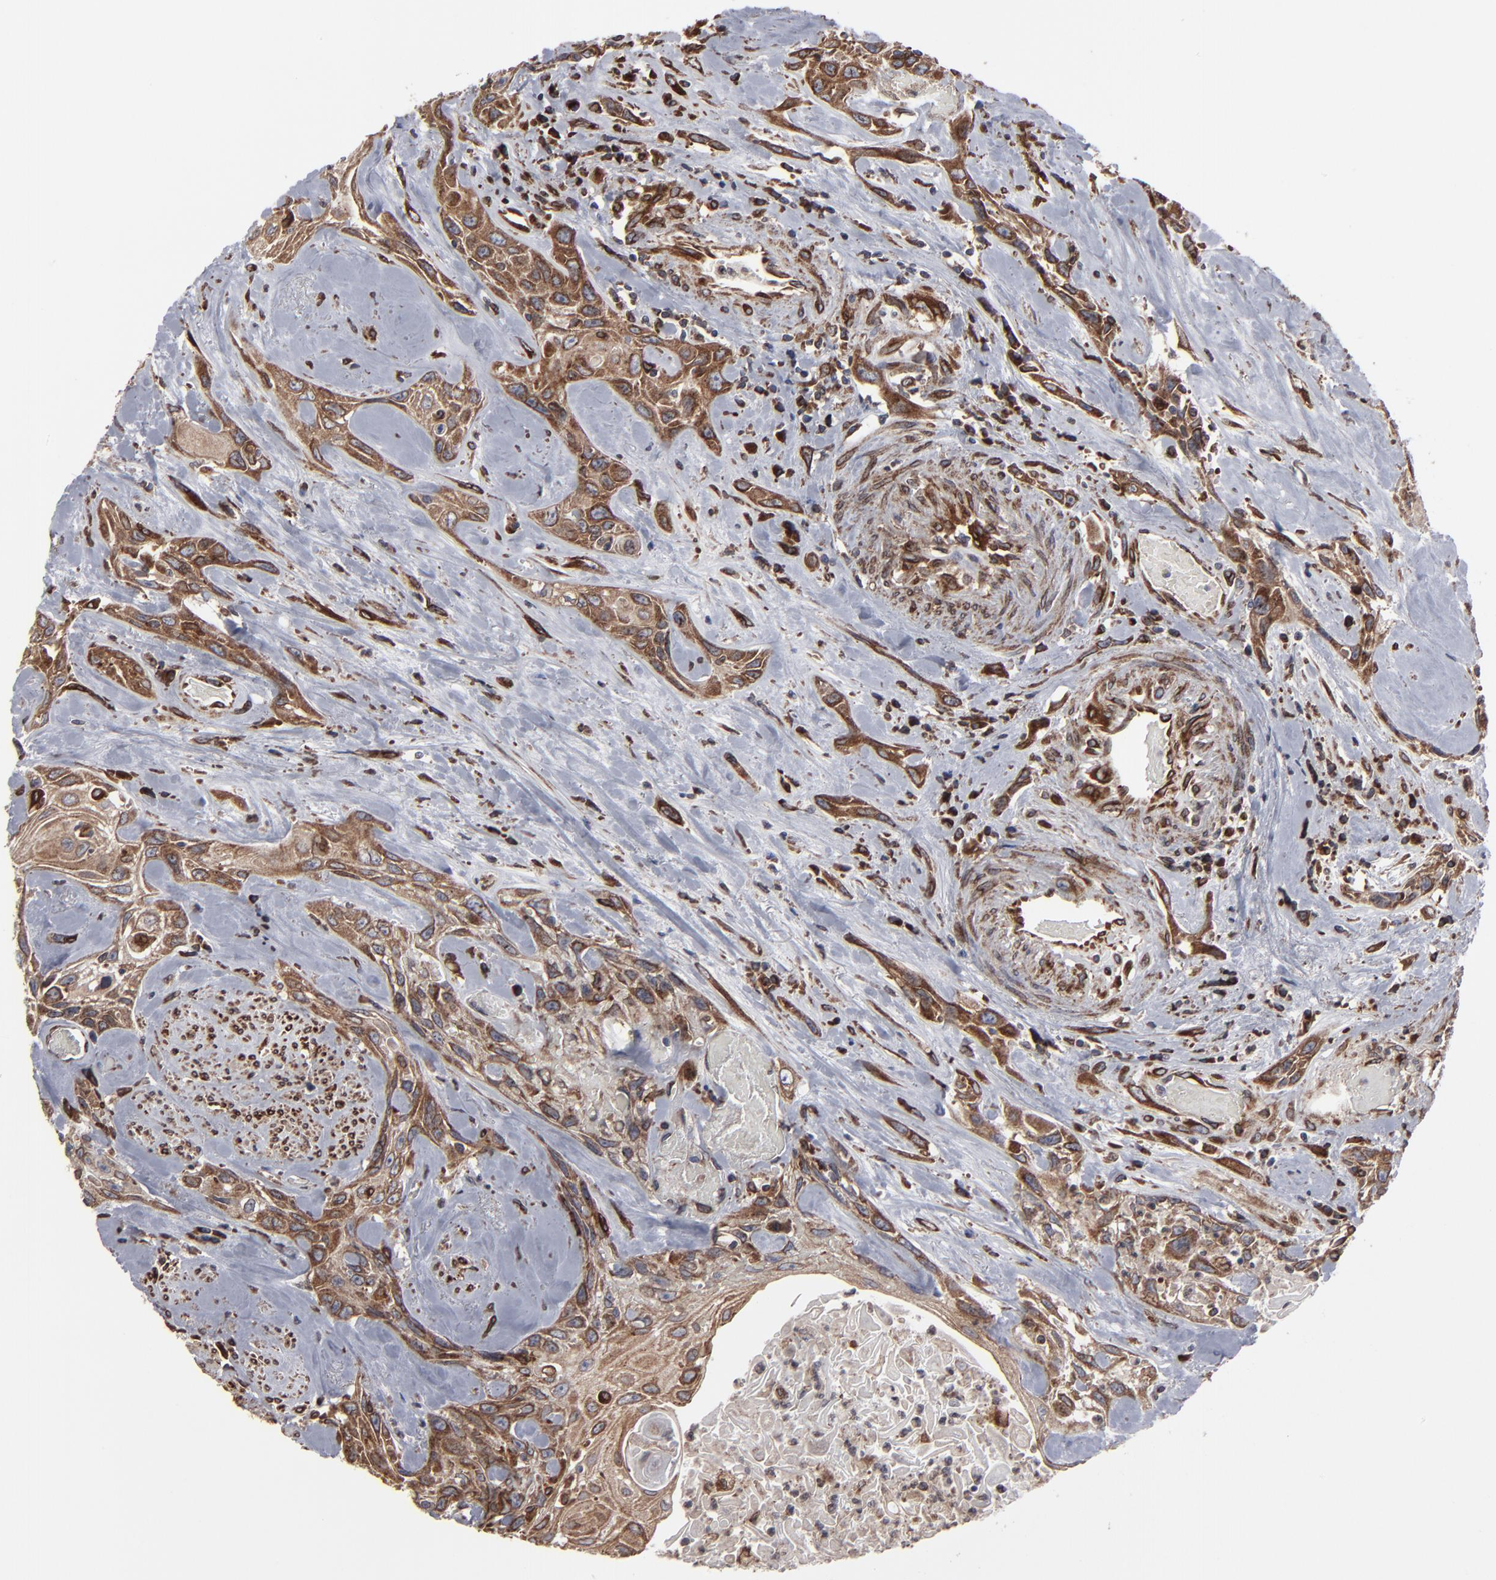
{"staining": {"intensity": "moderate", "quantity": ">75%", "location": "cytoplasmic/membranous"}, "tissue": "urothelial cancer", "cell_type": "Tumor cells", "image_type": "cancer", "snomed": [{"axis": "morphology", "description": "Urothelial carcinoma, High grade"}, {"axis": "topography", "description": "Urinary bladder"}], "caption": "An immunohistochemistry (IHC) histopathology image of tumor tissue is shown. Protein staining in brown highlights moderate cytoplasmic/membranous positivity in urothelial cancer within tumor cells. Nuclei are stained in blue.", "gene": "CNIH1", "patient": {"sex": "female", "age": 84}}